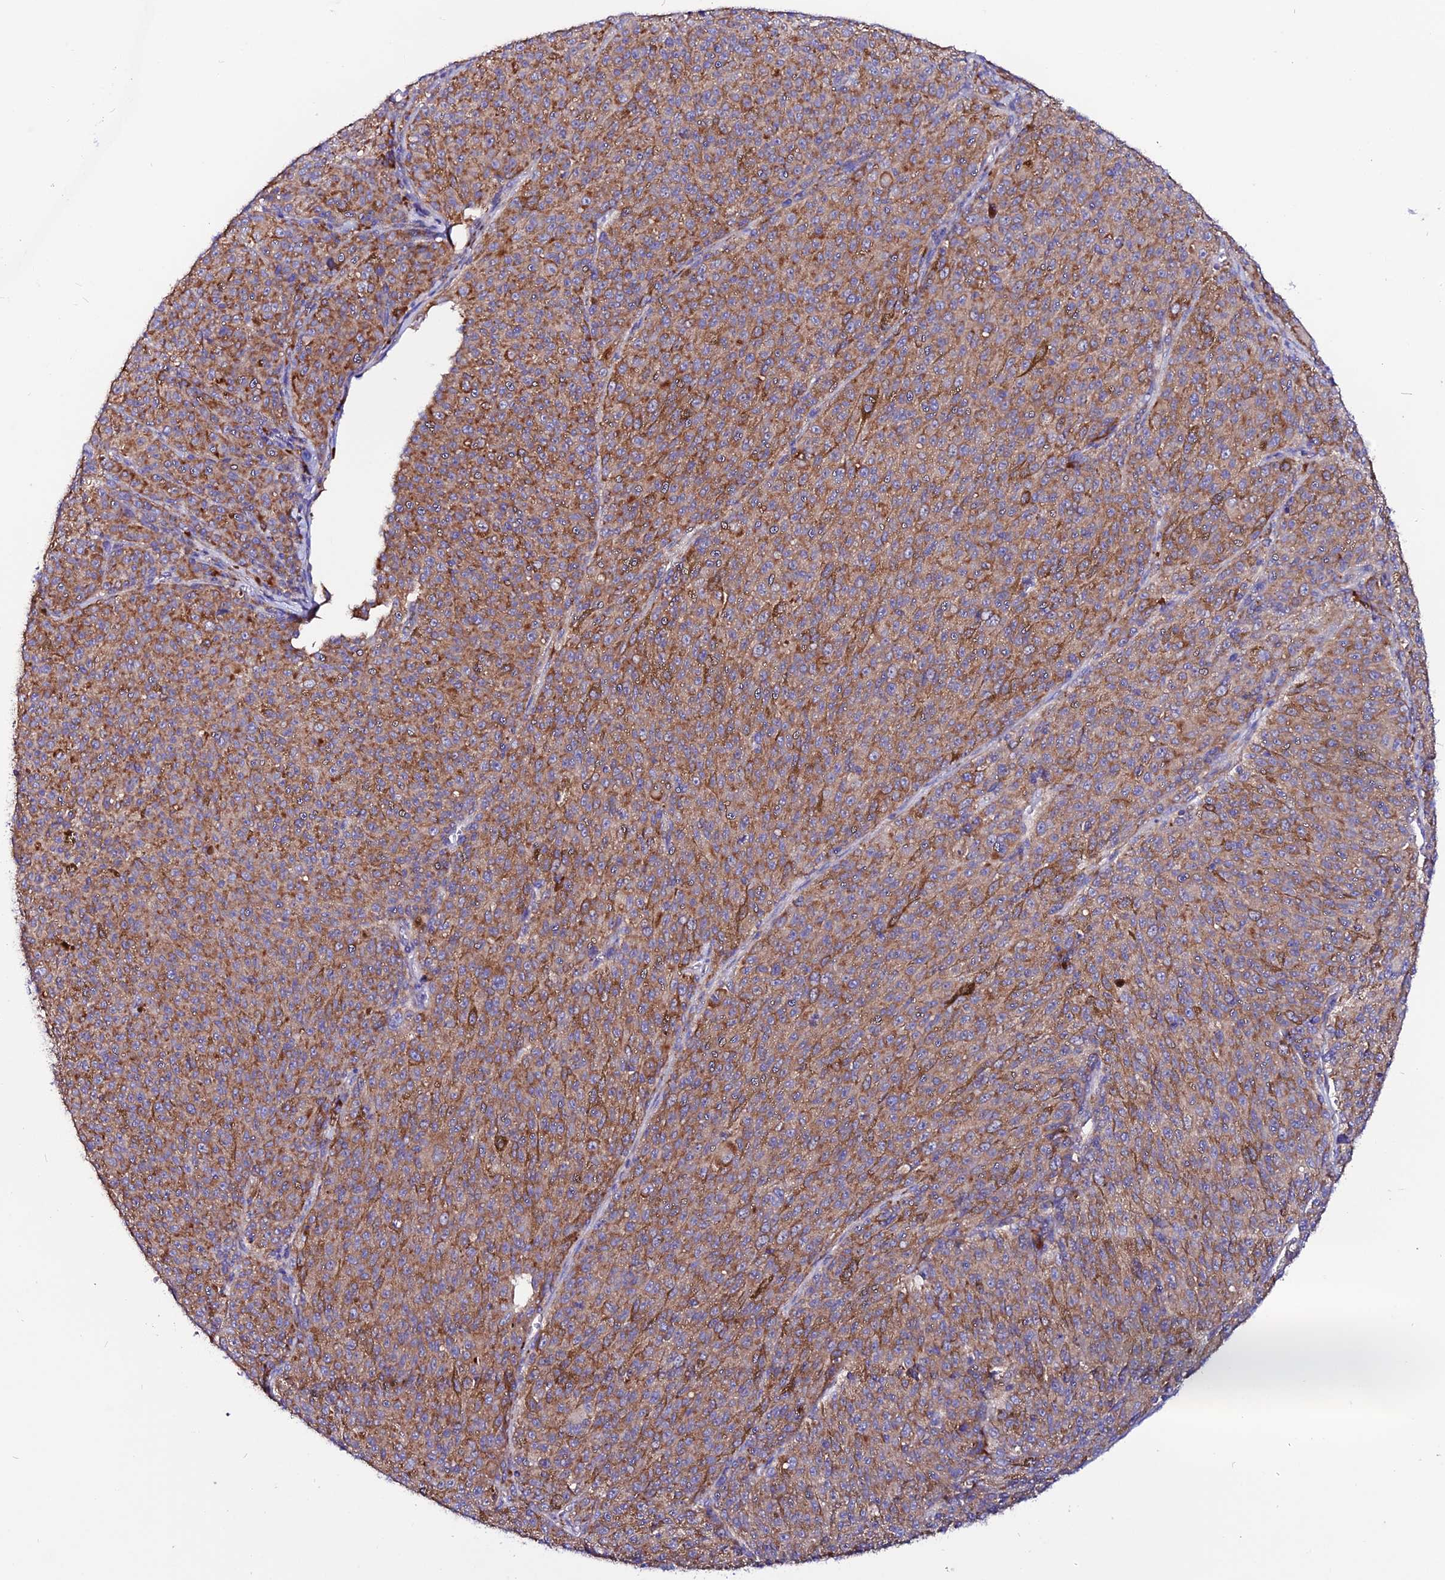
{"staining": {"intensity": "moderate", "quantity": ">75%", "location": "cytoplasmic/membranous"}, "tissue": "melanoma", "cell_type": "Tumor cells", "image_type": "cancer", "snomed": [{"axis": "morphology", "description": "Malignant melanoma, NOS"}, {"axis": "topography", "description": "Skin"}], "caption": "Melanoma tissue demonstrates moderate cytoplasmic/membranous positivity in about >75% of tumor cells", "gene": "EEF1G", "patient": {"sex": "female", "age": 52}}